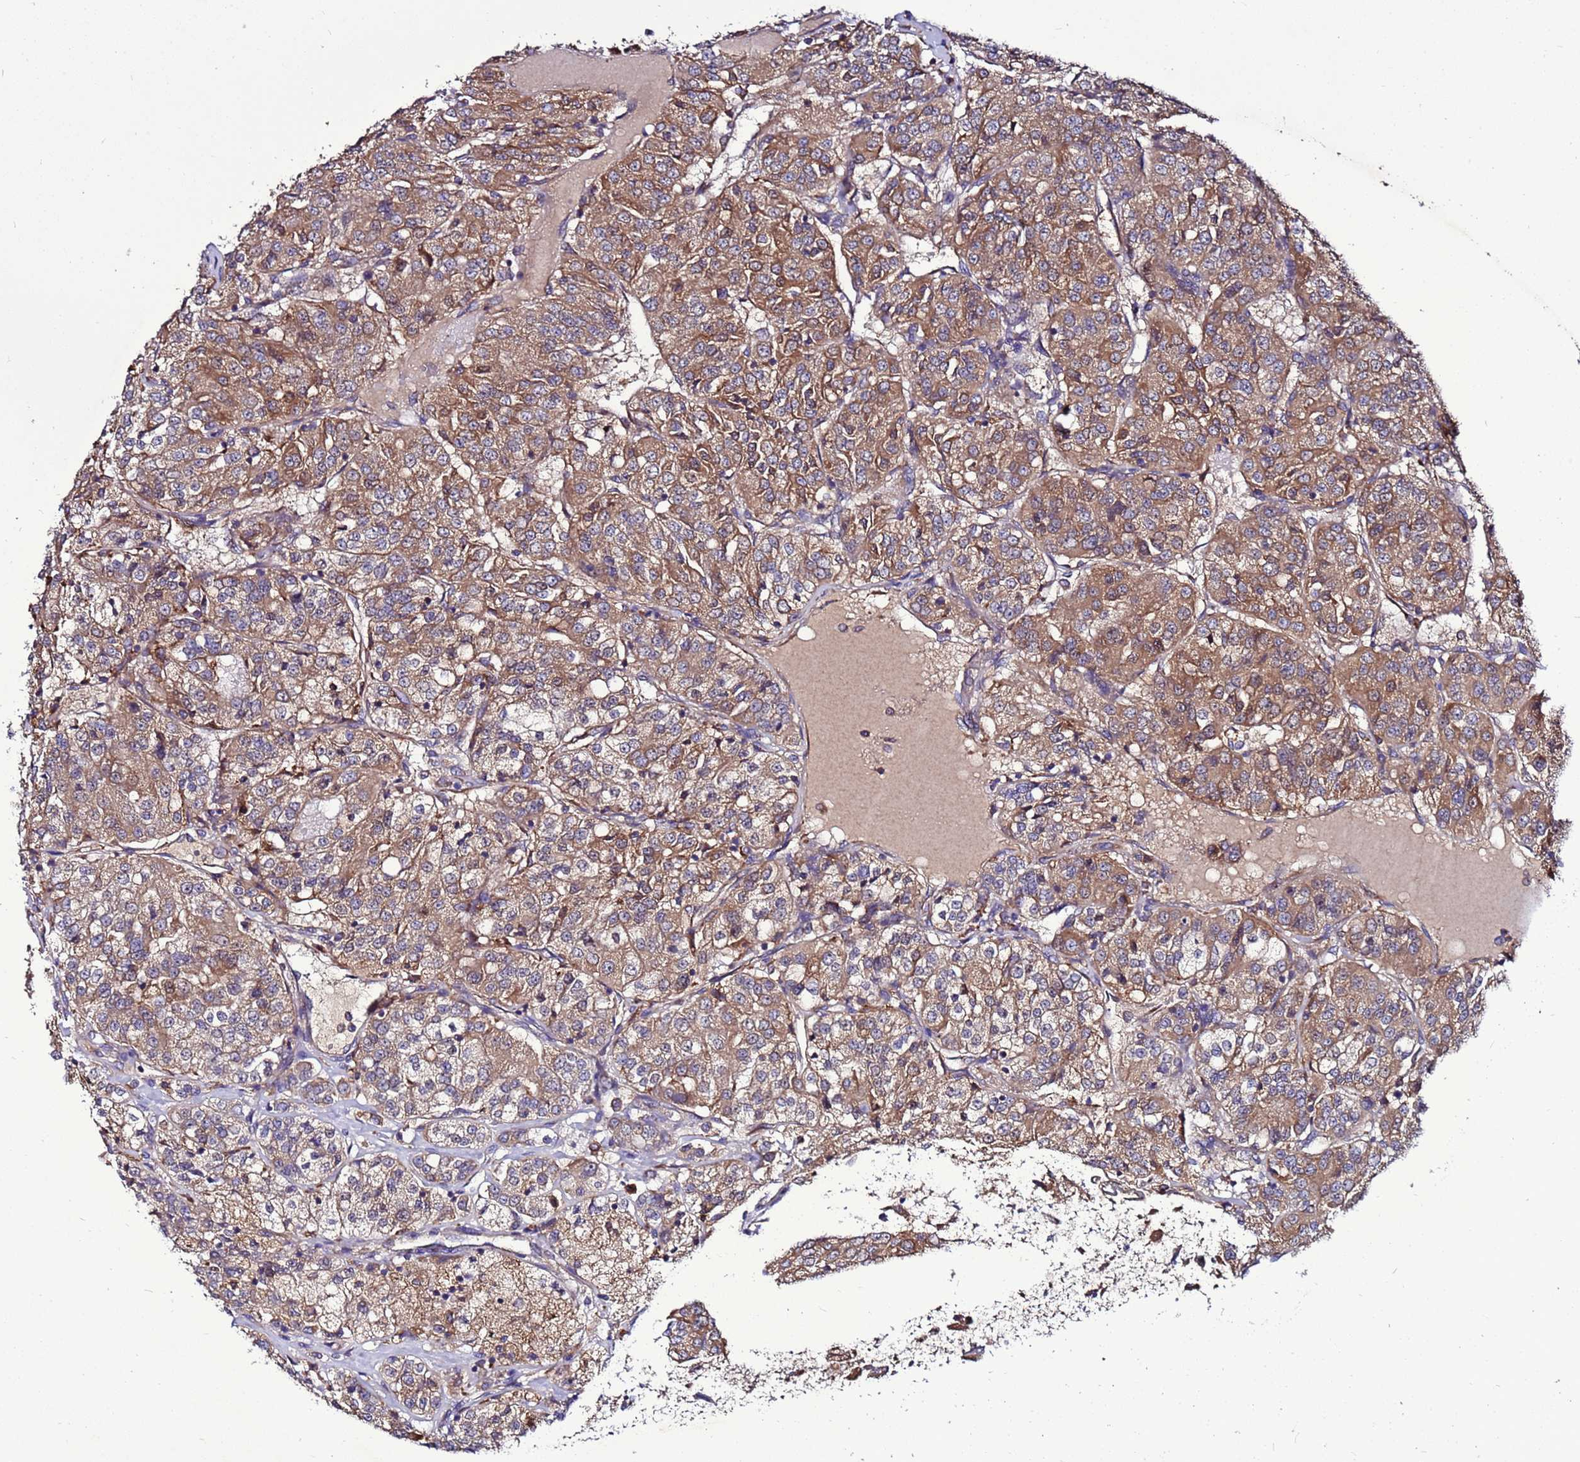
{"staining": {"intensity": "moderate", "quantity": ">75%", "location": "cytoplasmic/membranous"}, "tissue": "renal cancer", "cell_type": "Tumor cells", "image_type": "cancer", "snomed": [{"axis": "morphology", "description": "Adenocarcinoma, NOS"}, {"axis": "topography", "description": "Kidney"}], "caption": "High-power microscopy captured an immunohistochemistry (IHC) histopathology image of adenocarcinoma (renal), revealing moderate cytoplasmic/membranous positivity in about >75% of tumor cells. Nuclei are stained in blue.", "gene": "ANTKMT", "patient": {"sex": "female", "age": 63}}